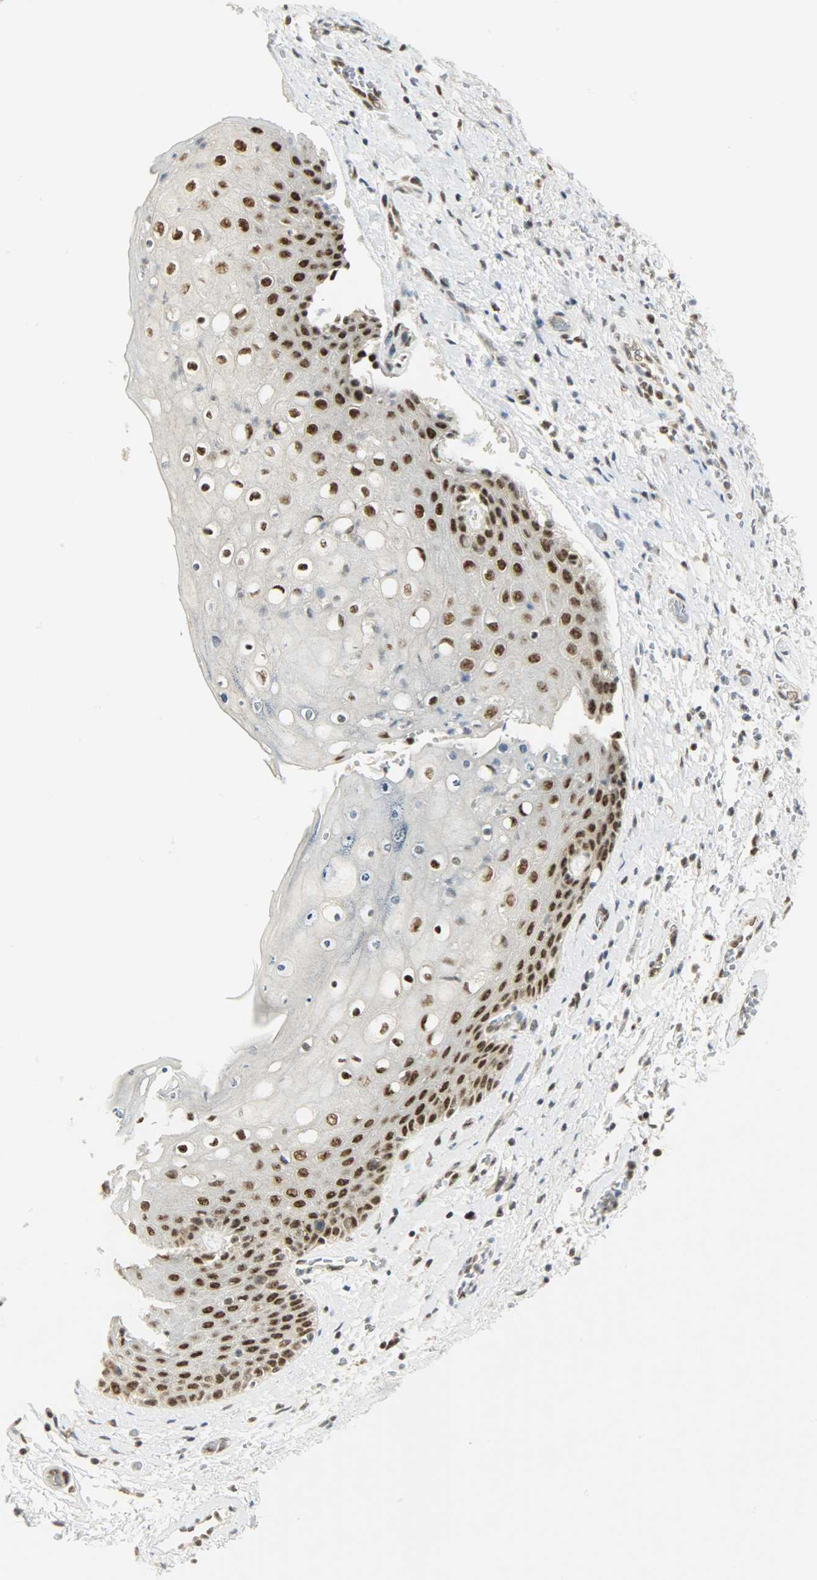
{"staining": {"intensity": "strong", "quantity": ">75%", "location": "nuclear"}, "tissue": "skin", "cell_type": "Epidermal cells", "image_type": "normal", "snomed": [{"axis": "morphology", "description": "Normal tissue, NOS"}, {"axis": "topography", "description": "Anal"}], "caption": "Skin stained for a protein reveals strong nuclear positivity in epidermal cells. (DAB IHC, brown staining for protein, blue staining for nuclei).", "gene": "SUGP1", "patient": {"sex": "female", "age": 46}}